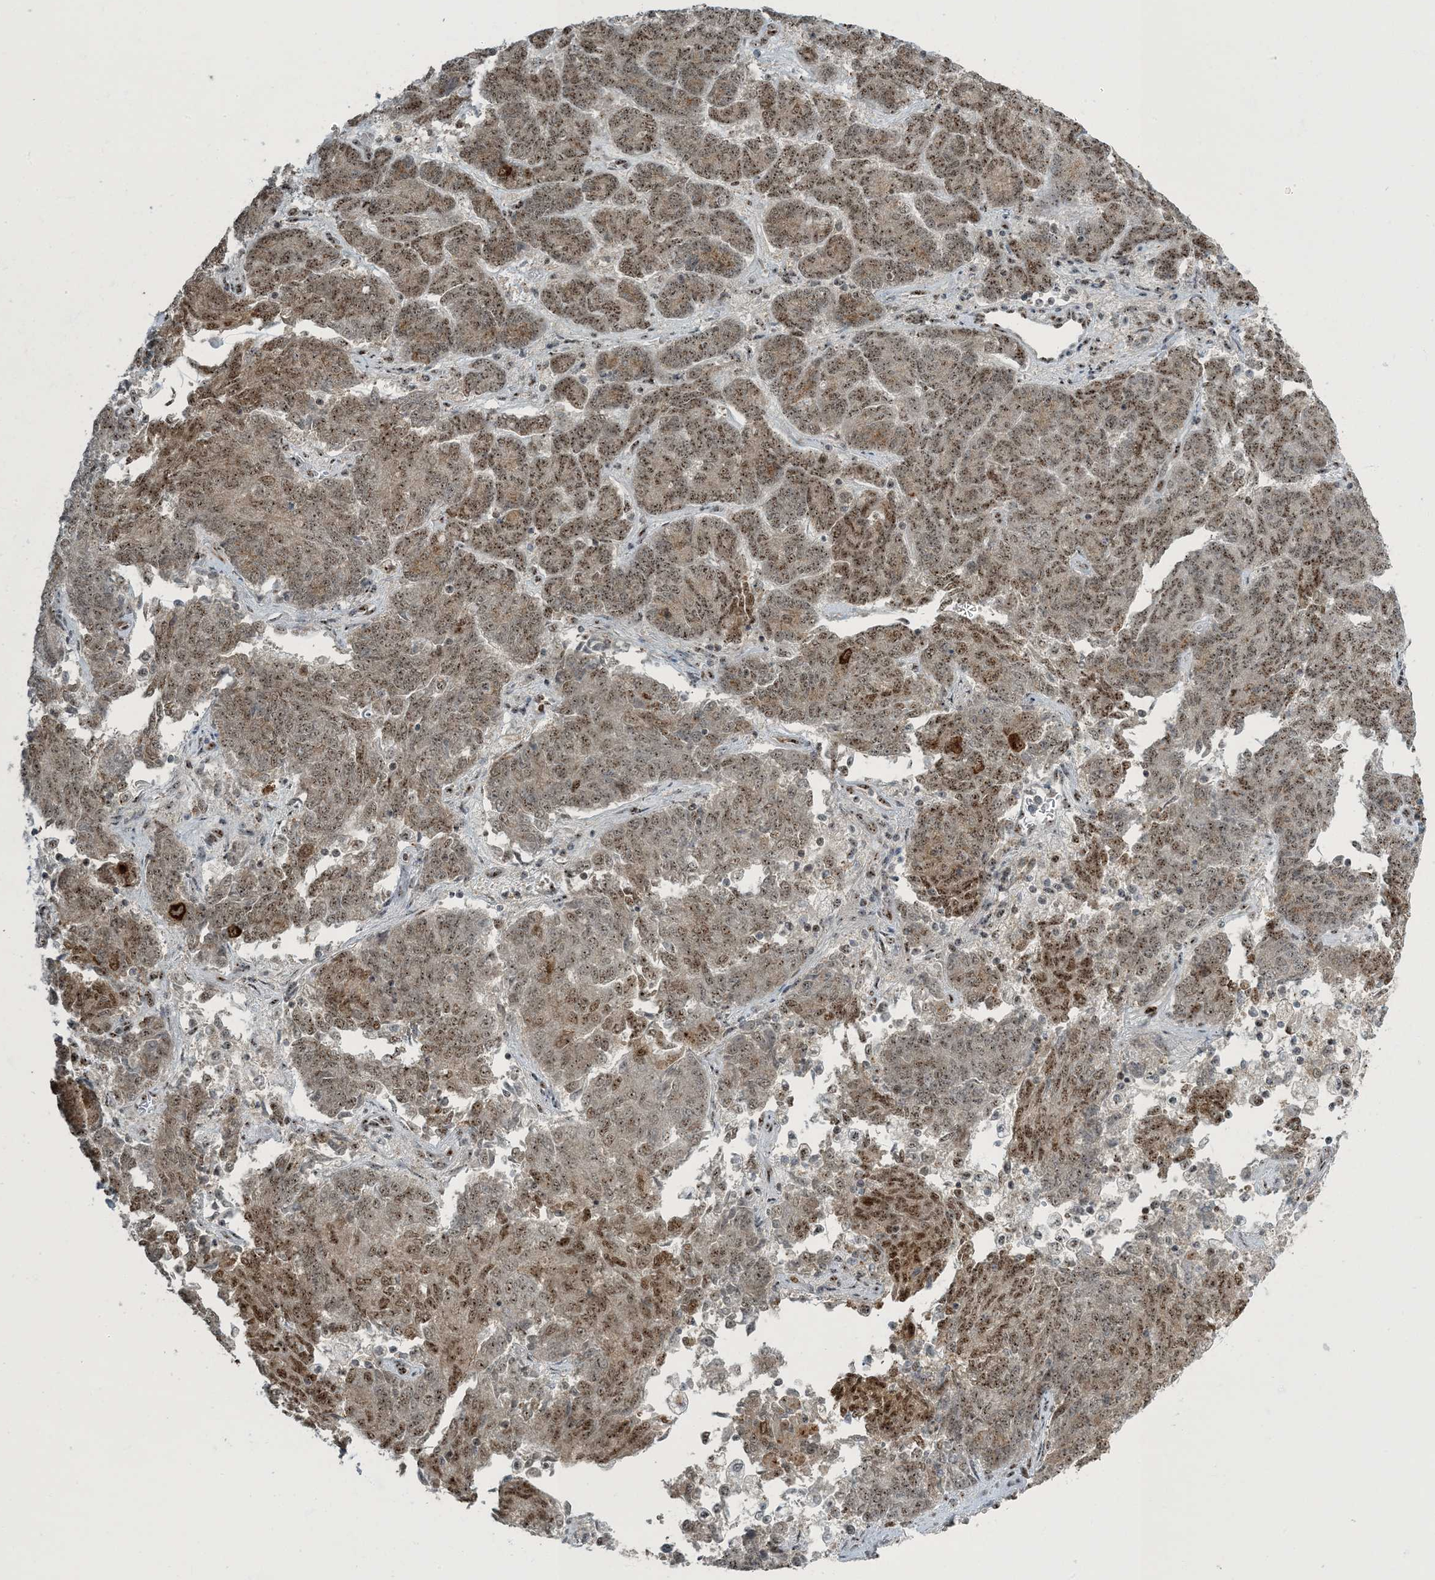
{"staining": {"intensity": "moderate", "quantity": ">75%", "location": "cytoplasmic/membranous,nuclear"}, "tissue": "endometrial cancer", "cell_type": "Tumor cells", "image_type": "cancer", "snomed": [{"axis": "morphology", "description": "Adenocarcinoma, NOS"}, {"axis": "topography", "description": "Endometrium"}], "caption": "Endometrial cancer was stained to show a protein in brown. There is medium levels of moderate cytoplasmic/membranous and nuclear staining in approximately >75% of tumor cells.", "gene": "MBD1", "patient": {"sex": "female", "age": 80}}